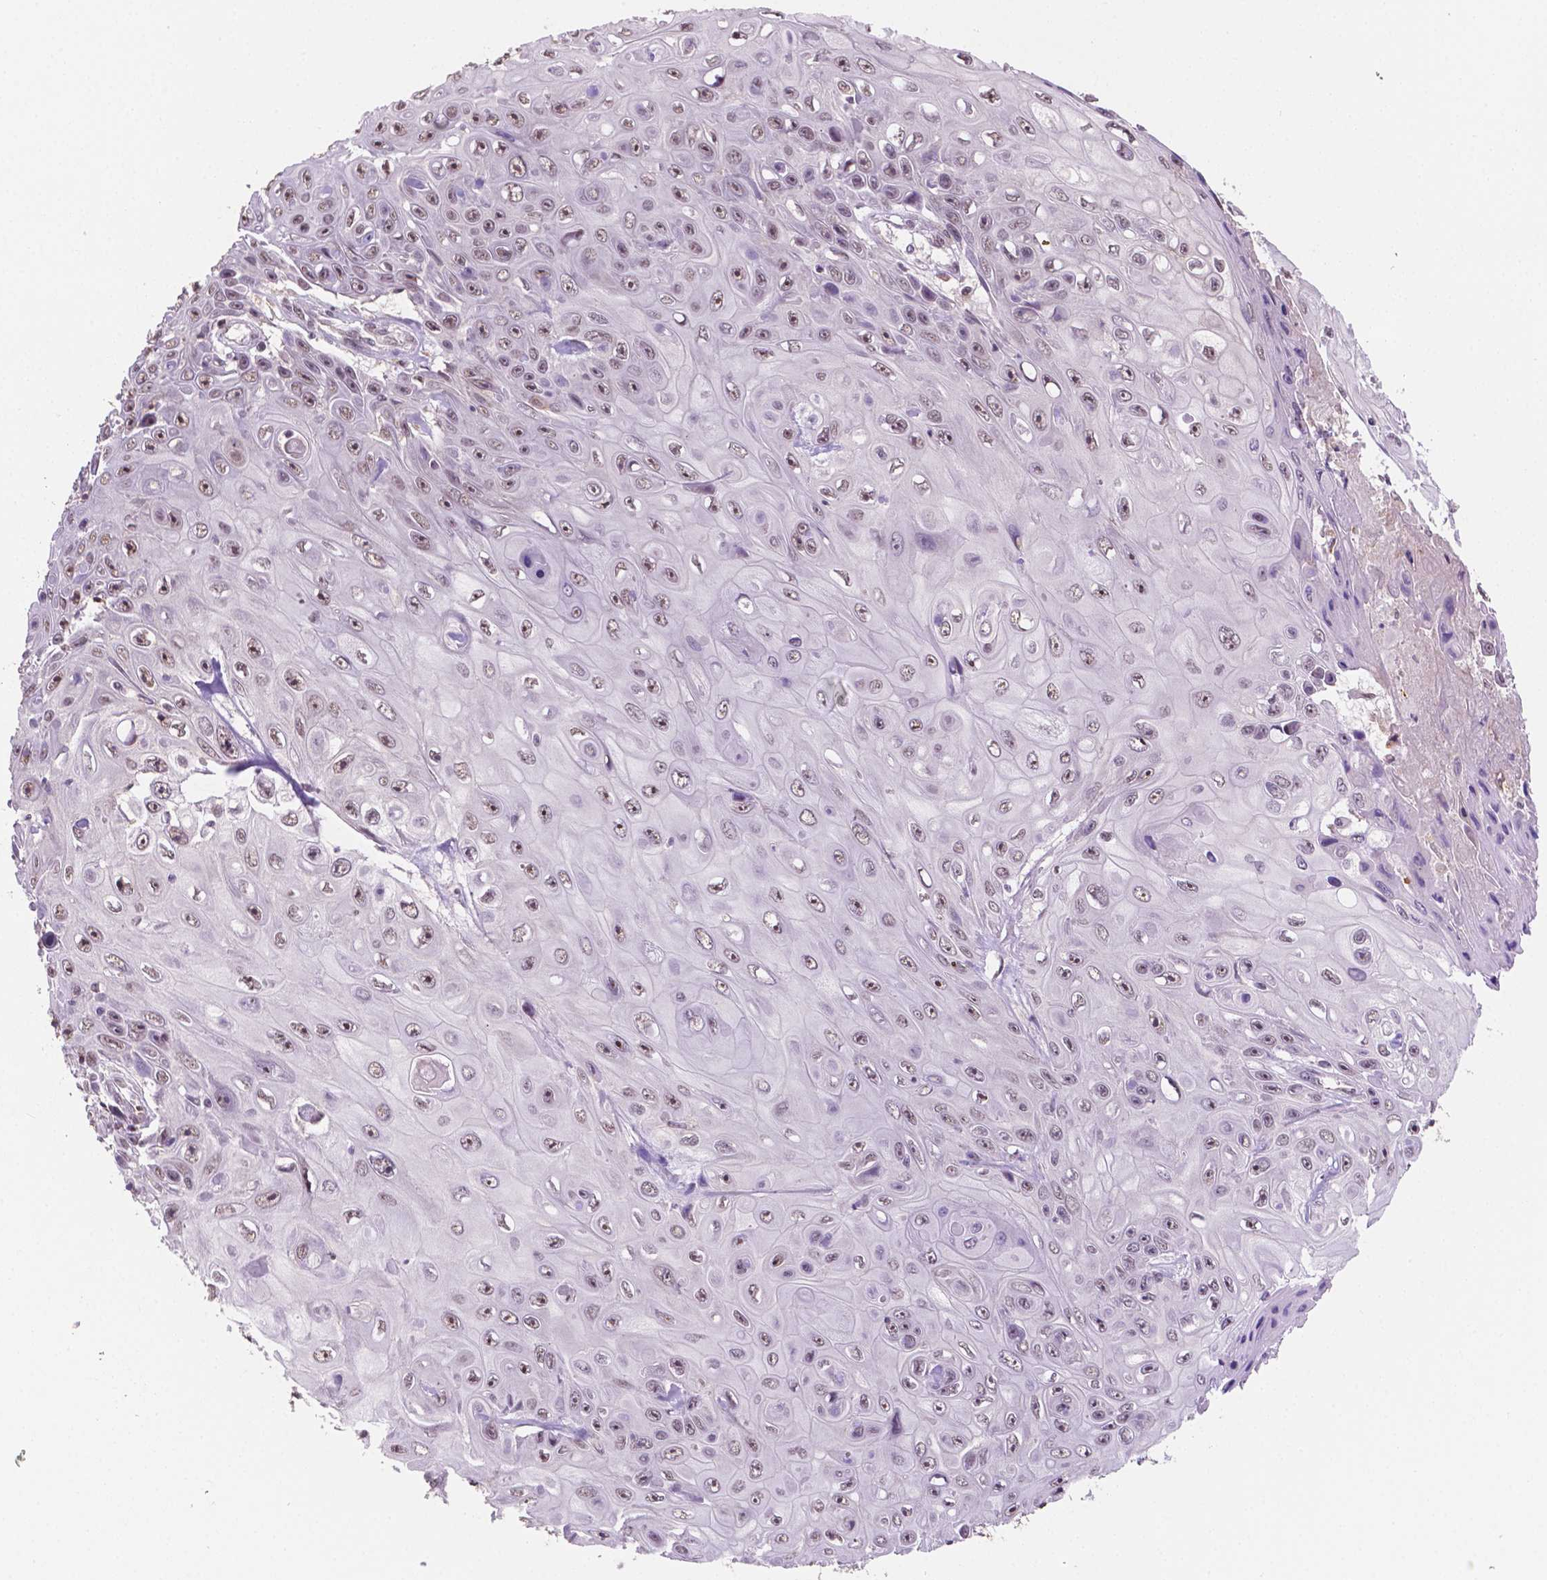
{"staining": {"intensity": "moderate", "quantity": "<25%", "location": "nuclear"}, "tissue": "skin cancer", "cell_type": "Tumor cells", "image_type": "cancer", "snomed": [{"axis": "morphology", "description": "Squamous cell carcinoma, NOS"}, {"axis": "topography", "description": "Skin"}], "caption": "Skin squamous cell carcinoma was stained to show a protein in brown. There is low levels of moderate nuclear positivity in about <25% of tumor cells.", "gene": "SHLD3", "patient": {"sex": "male", "age": 82}}